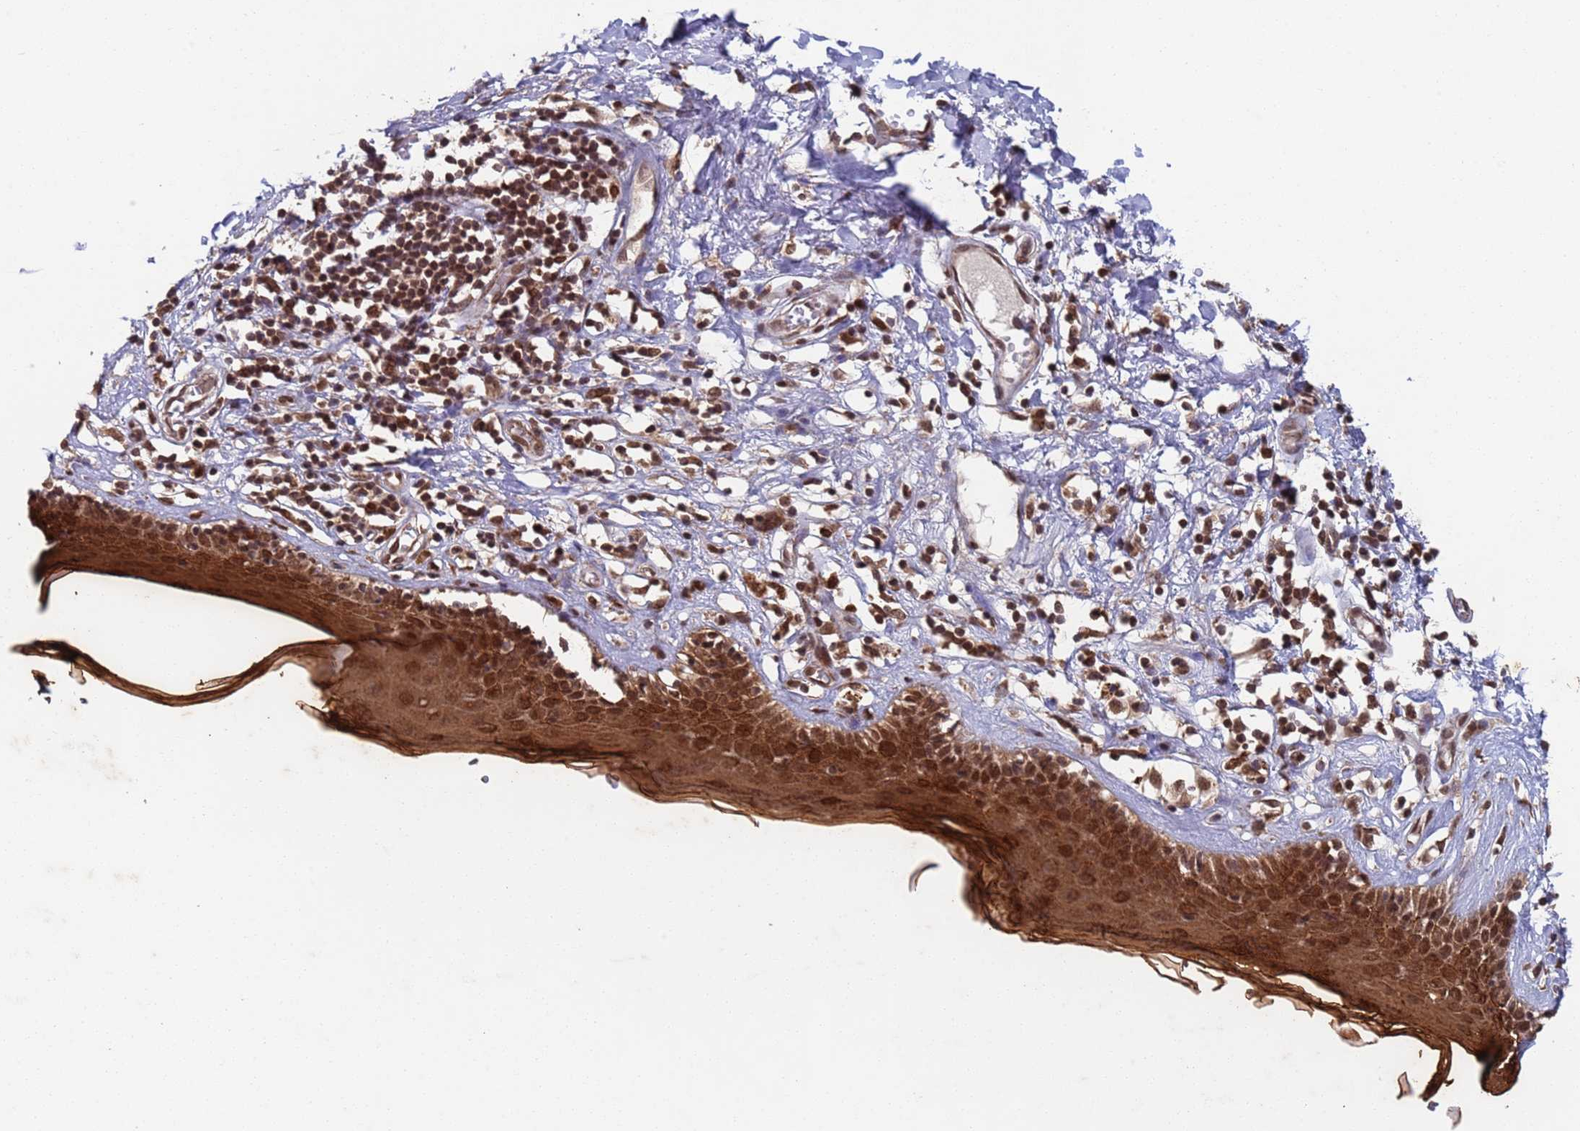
{"staining": {"intensity": "strong", "quantity": ">75%", "location": "cytoplasmic/membranous,nuclear"}, "tissue": "skin", "cell_type": "Epidermal cells", "image_type": "normal", "snomed": [{"axis": "morphology", "description": "Normal tissue, NOS"}, {"axis": "topography", "description": "Adipose tissue"}, {"axis": "topography", "description": "Vascular tissue"}, {"axis": "topography", "description": "Vulva"}, {"axis": "topography", "description": "Peripheral nerve tissue"}], "caption": "Strong cytoplasmic/membranous,nuclear staining is identified in about >75% of epidermal cells in normal skin.", "gene": "FUBP3", "patient": {"sex": "female", "age": 86}}